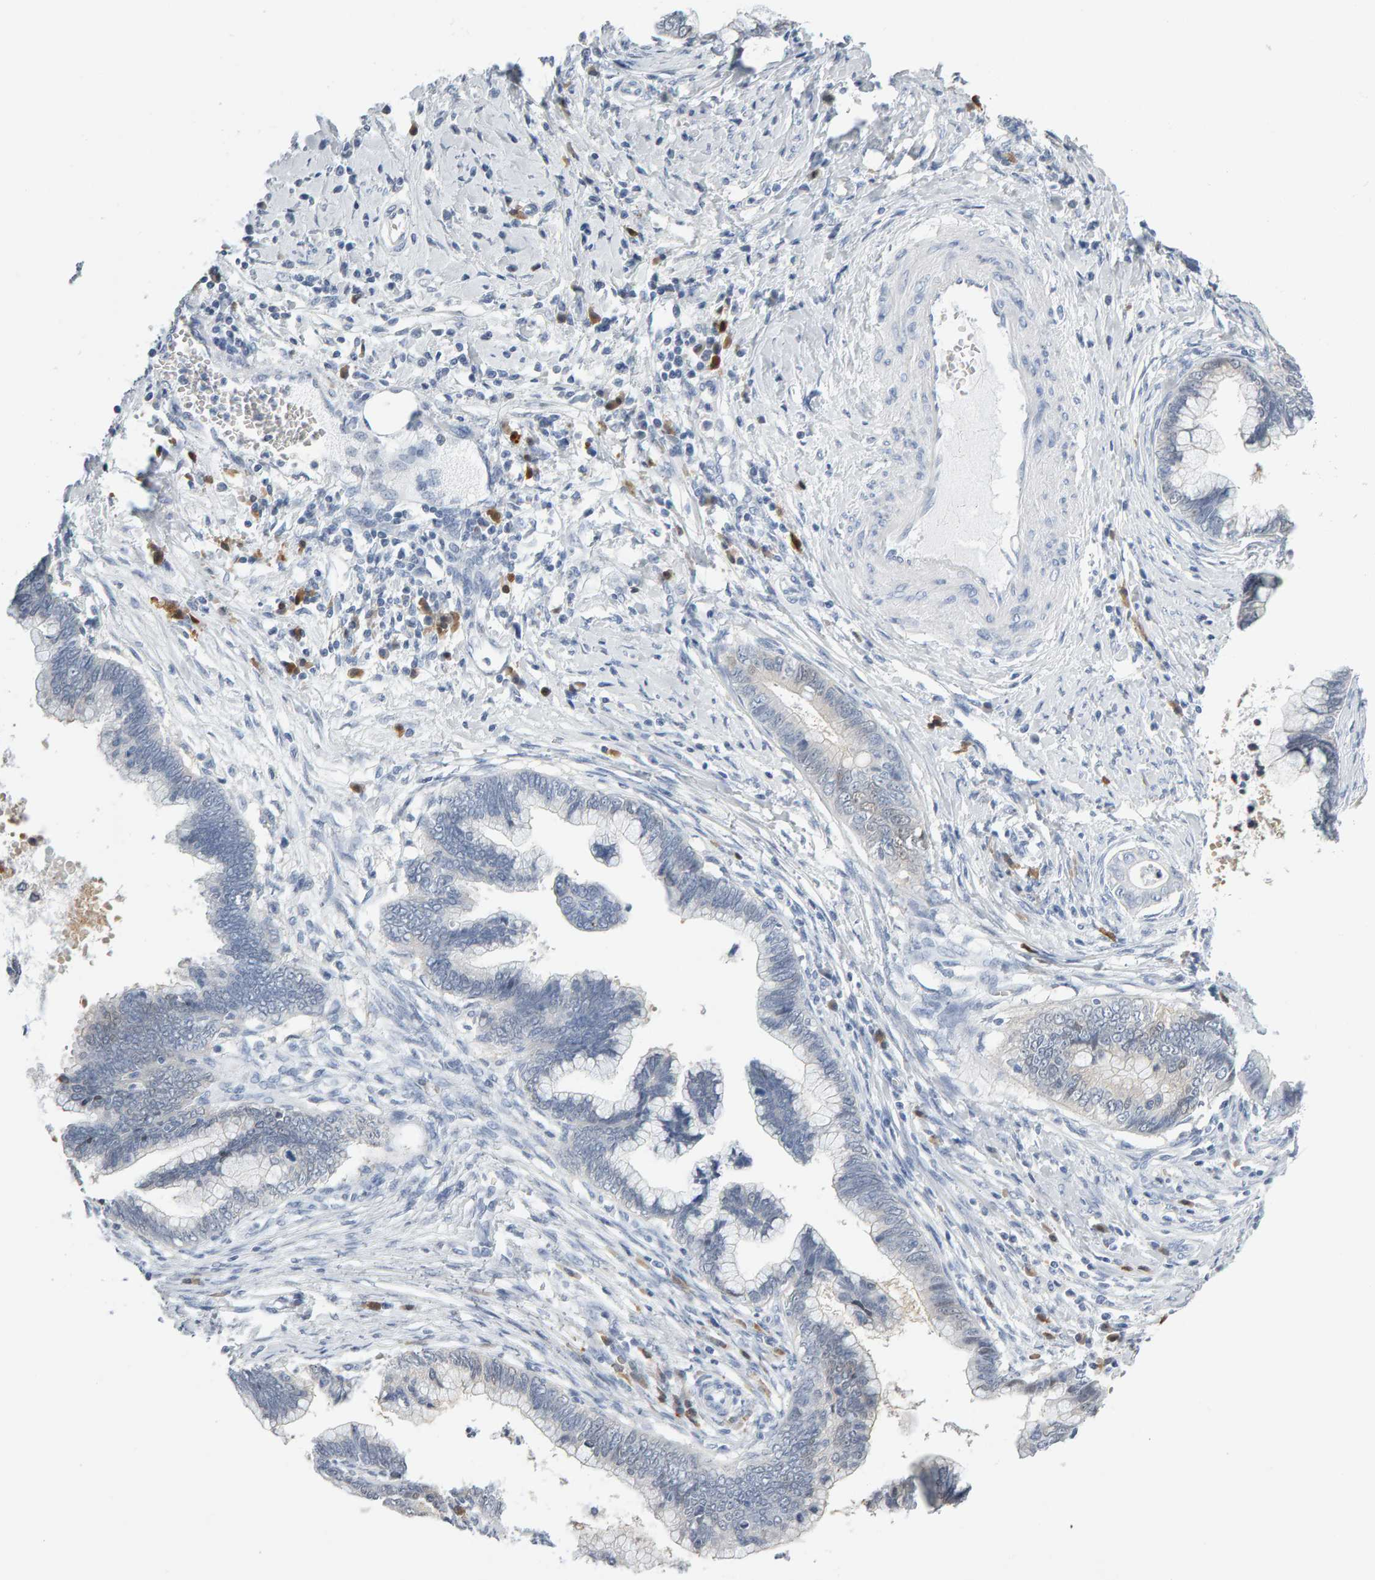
{"staining": {"intensity": "negative", "quantity": "none", "location": "none"}, "tissue": "cervical cancer", "cell_type": "Tumor cells", "image_type": "cancer", "snomed": [{"axis": "morphology", "description": "Adenocarcinoma, NOS"}, {"axis": "topography", "description": "Cervix"}], "caption": "Tumor cells are negative for protein expression in human cervical adenocarcinoma.", "gene": "CTH", "patient": {"sex": "female", "age": 44}}